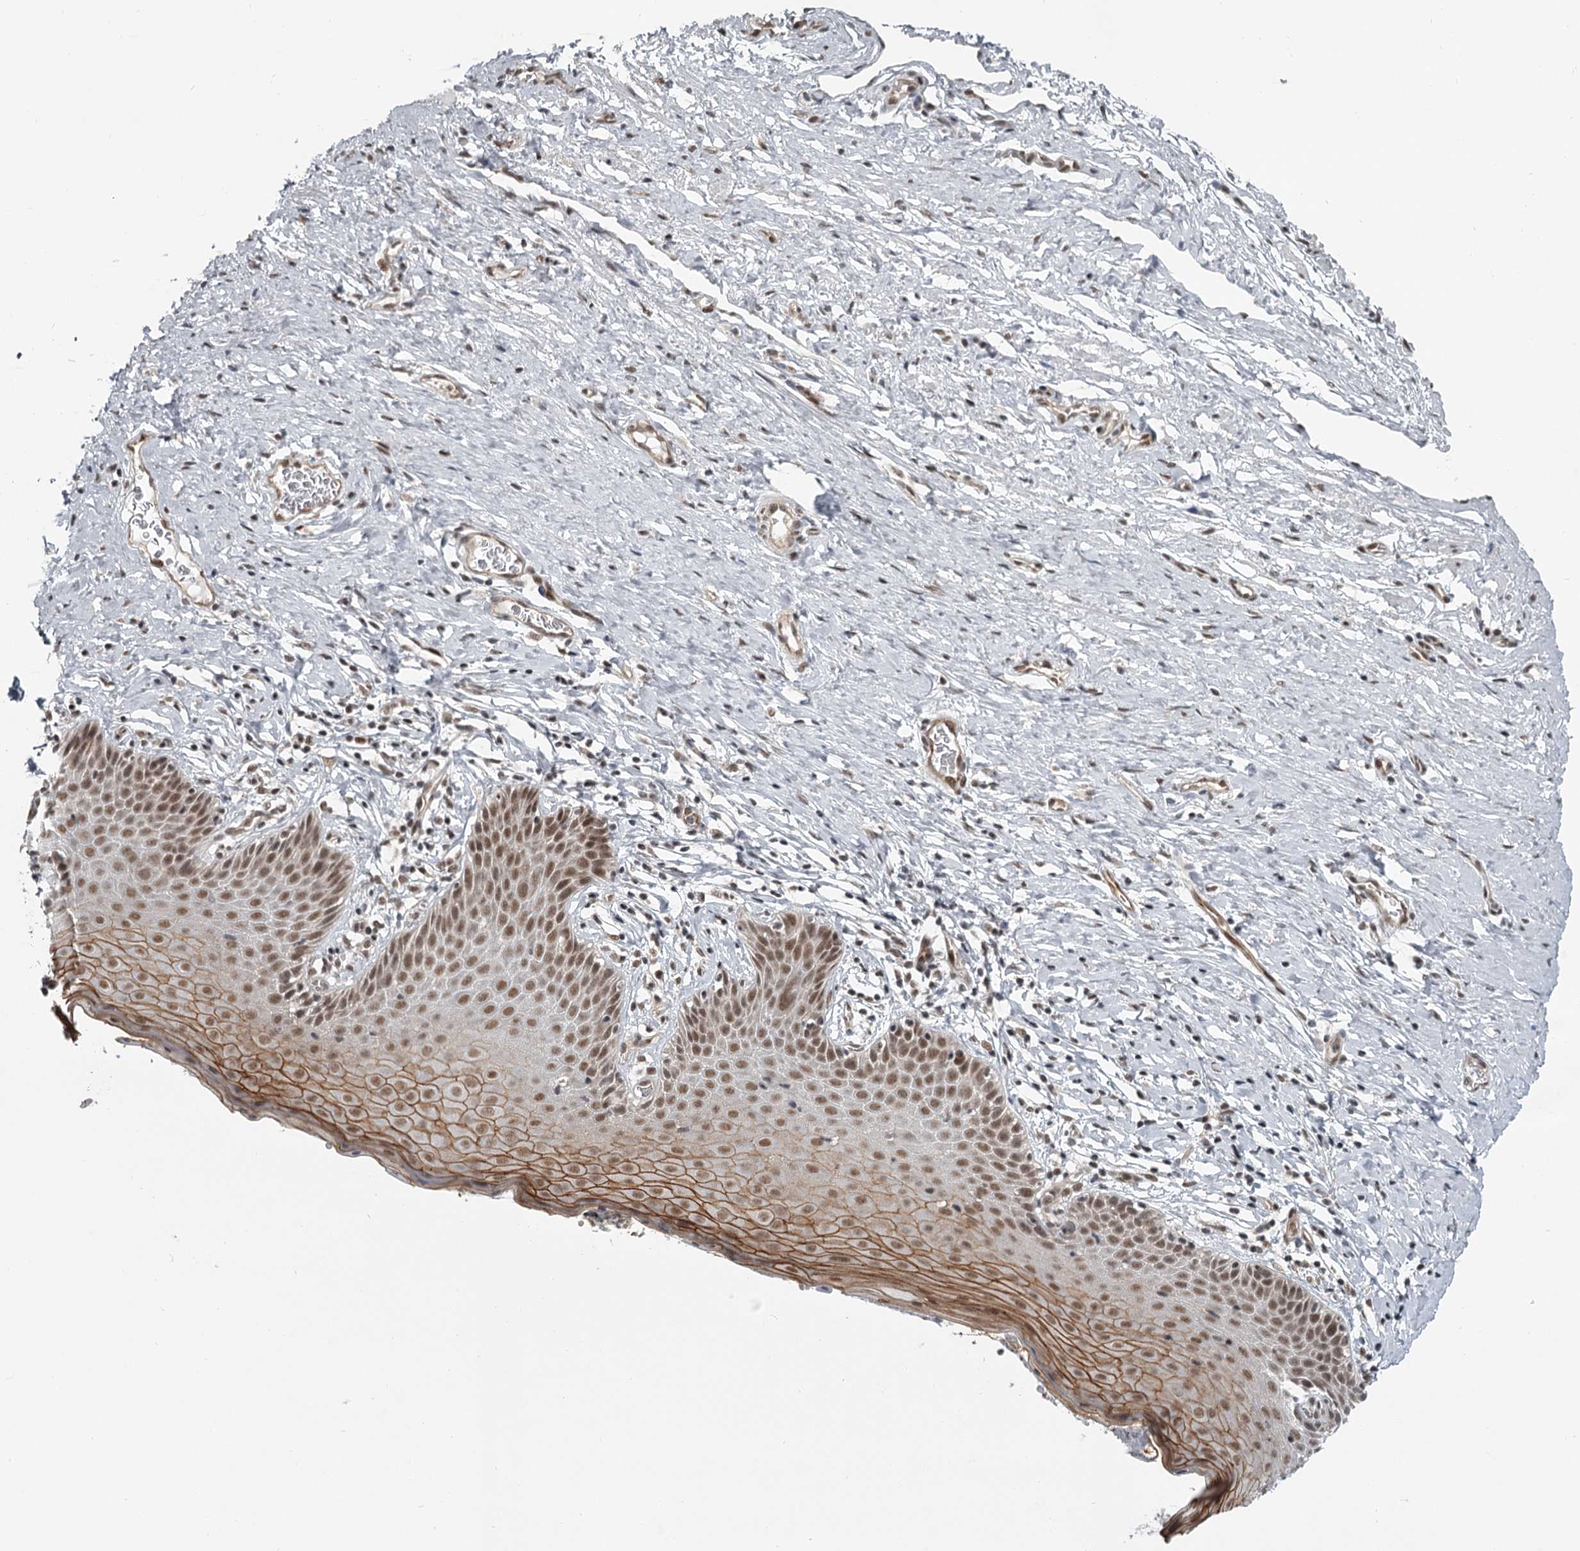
{"staining": {"intensity": "moderate", "quantity": ">75%", "location": "nuclear"}, "tissue": "cervix", "cell_type": "Glandular cells", "image_type": "normal", "snomed": [{"axis": "morphology", "description": "Normal tissue, NOS"}, {"axis": "topography", "description": "Cervix"}], "caption": "An image of human cervix stained for a protein demonstrates moderate nuclear brown staining in glandular cells.", "gene": "FAM13C", "patient": {"sex": "female", "age": 42}}